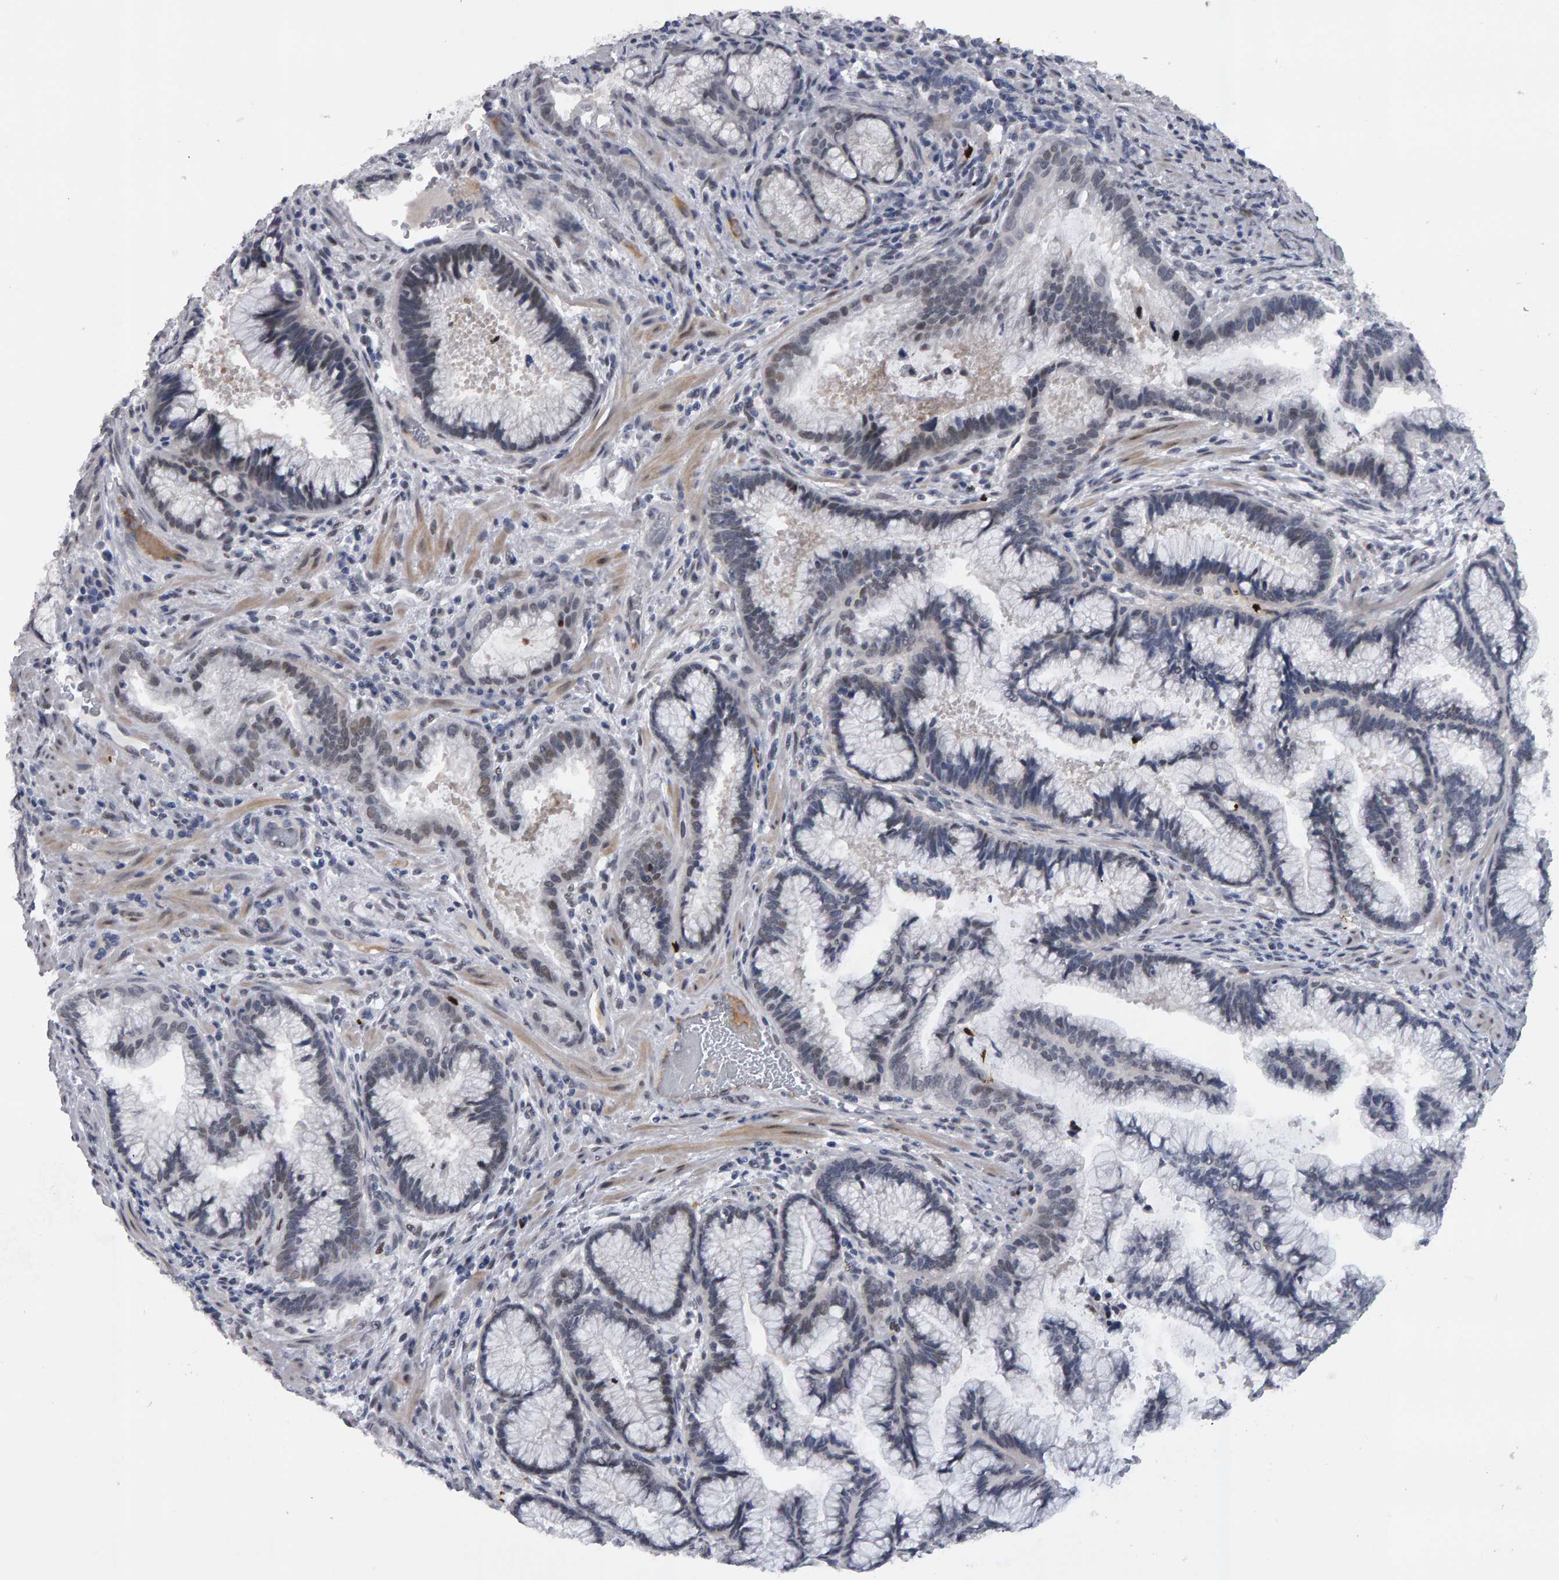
{"staining": {"intensity": "negative", "quantity": "none", "location": "none"}, "tissue": "pancreatic cancer", "cell_type": "Tumor cells", "image_type": "cancer", "snomed": [{"axis": "morphology", "description": "Adenocarcinoma, NOS"}, {"axis": "topography", "description": "Pancreas"}], "caption": "Immunohistochemical staining of pancreatic adenocarcinoma demonstrates no significant expression in tumor cells.", "gene": "IPO8", "patient": {"sex": "female", "age": 64}}